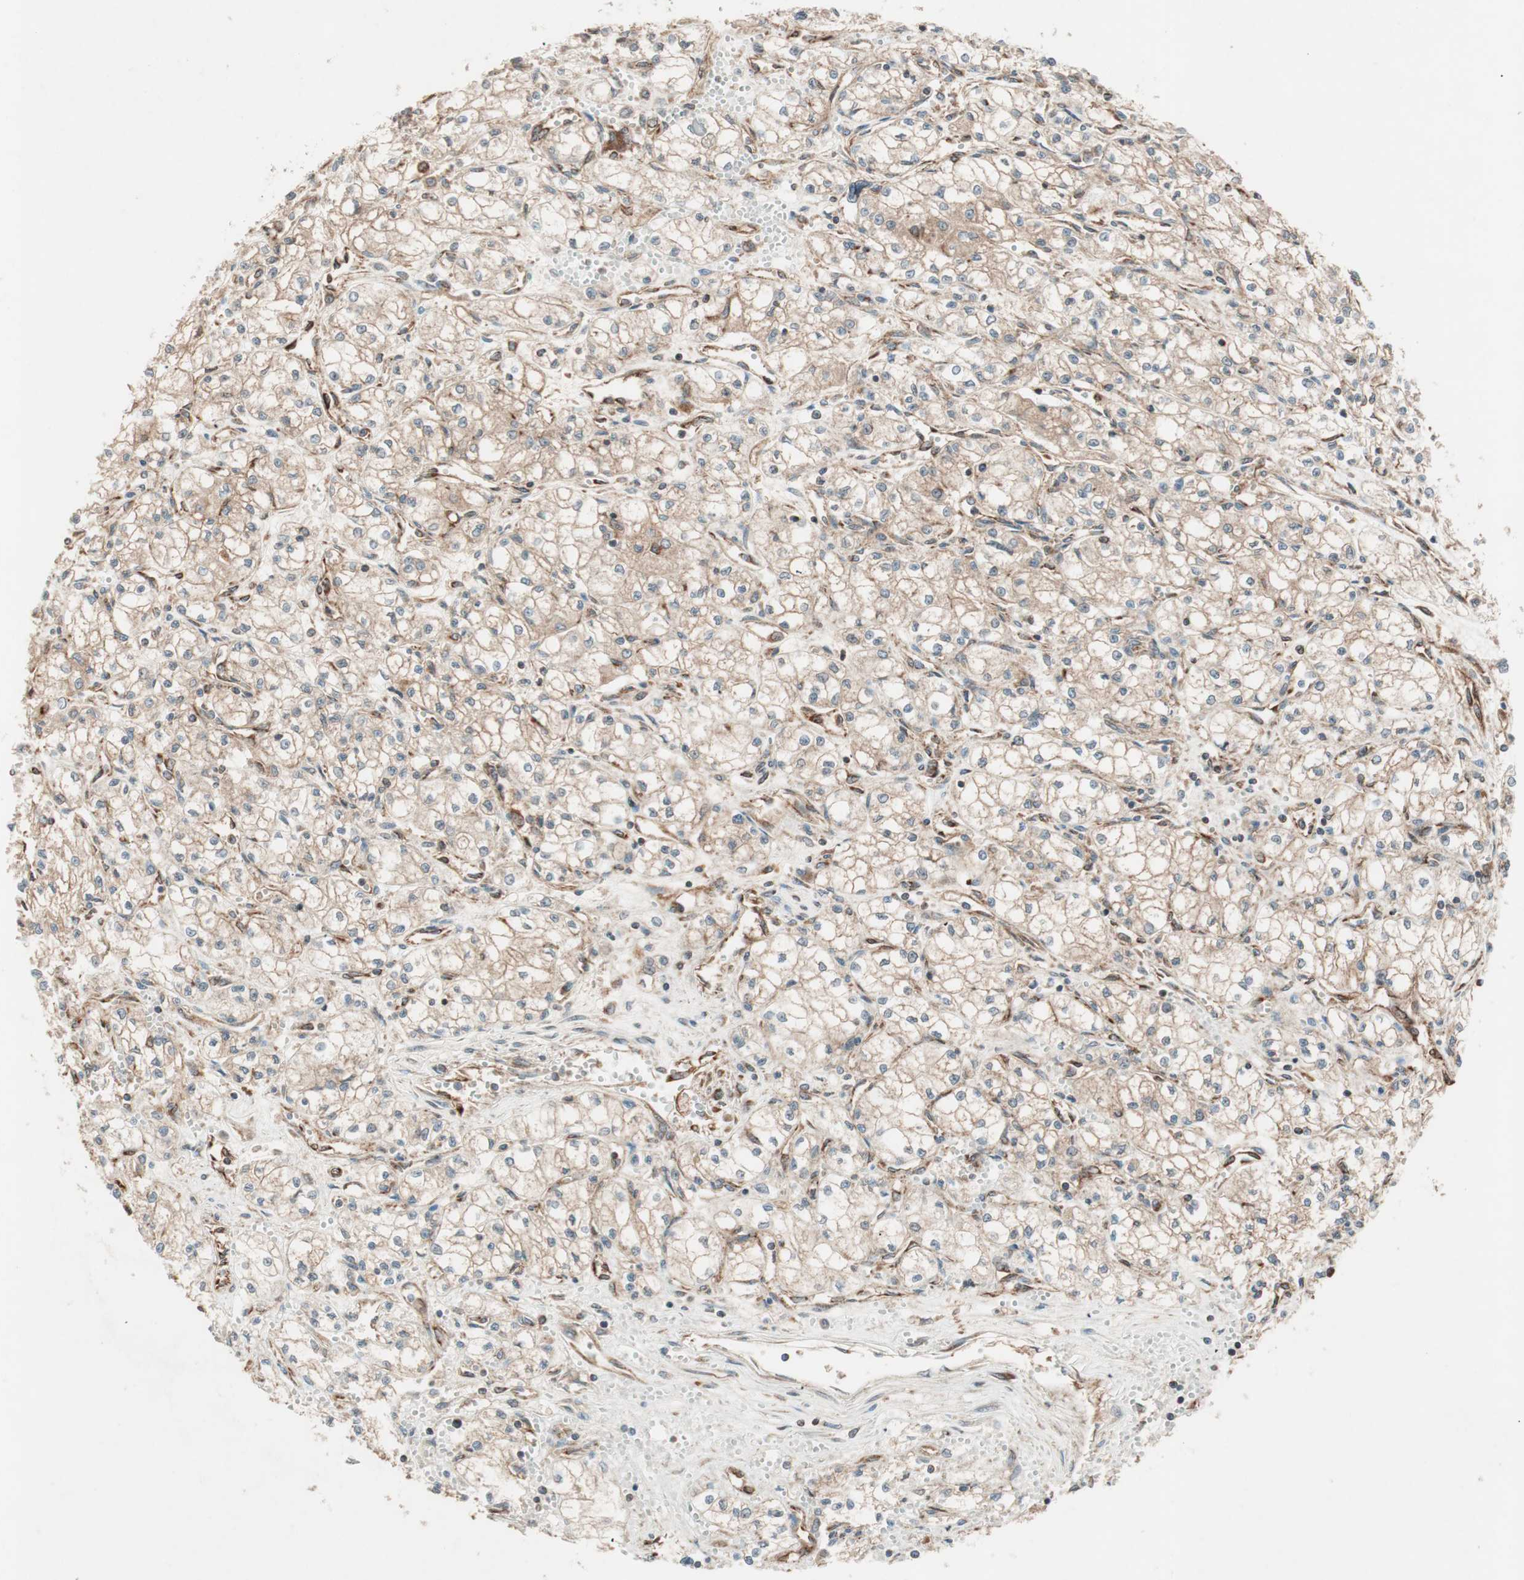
{"staining": {"intensity": "moderate", "quantity": ">75%", "location": "cytoplasmic/membranous"}, "tissue": "renal cancer", "cell_type": "Tumor cells", "image_type": "cancer", "snomed": [{"axis": "morphology", "description": "Normal tissue, NOS"}, {"axis": "morphology", "description": "Adenocarcinoma, NOS"}, {"axis": "topography", "description": "Kidney"}], "caption": "An image of human renal cancer stained for a protein displays moderate cytoplasmic/membranous brown staining in tumor cells.", "gene": "RAB5A", "patient": {"sex": "male", "age": 59}}